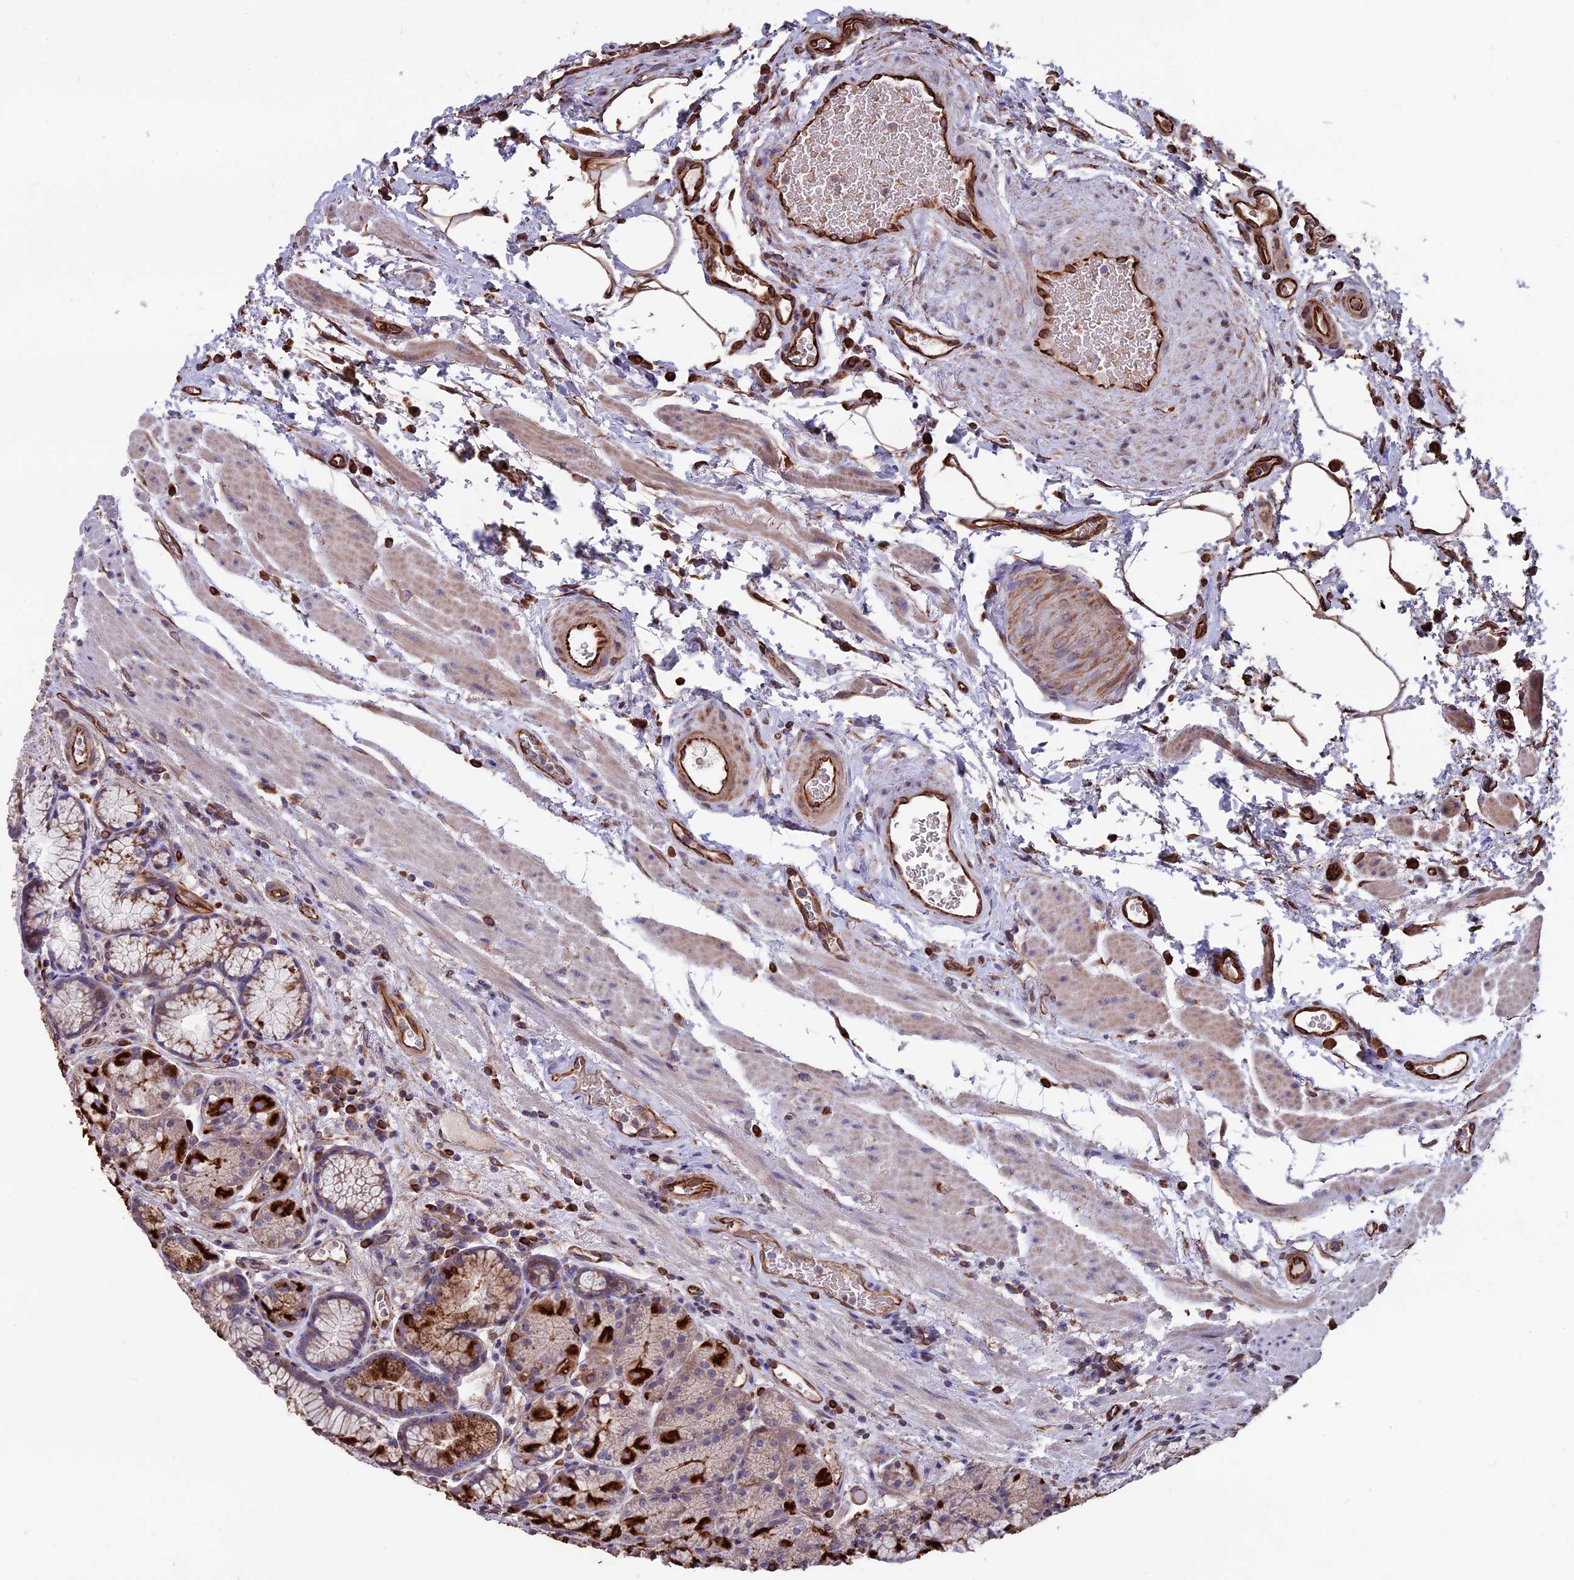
{"staining": {"intensity": "strong", "quantity": "25%-75%", "location": "cytoplasmic/membranous"}, "tissue": "stomach", "cell_type": "Glandular cells", "image_type": "normal", "snomed": [{"axis": "morphology", "description": "Normal tissue, NOS"}, {"axis": "topography", "description": "Stomach"}], "caption": "Glandular cells reveal high levels of strong cytoplasmic/membranous staining in approximately 25%-75% of cells in benign human stomach.", "gene": "SEH1L", "patient": {"sex": "male", "age": 63}}